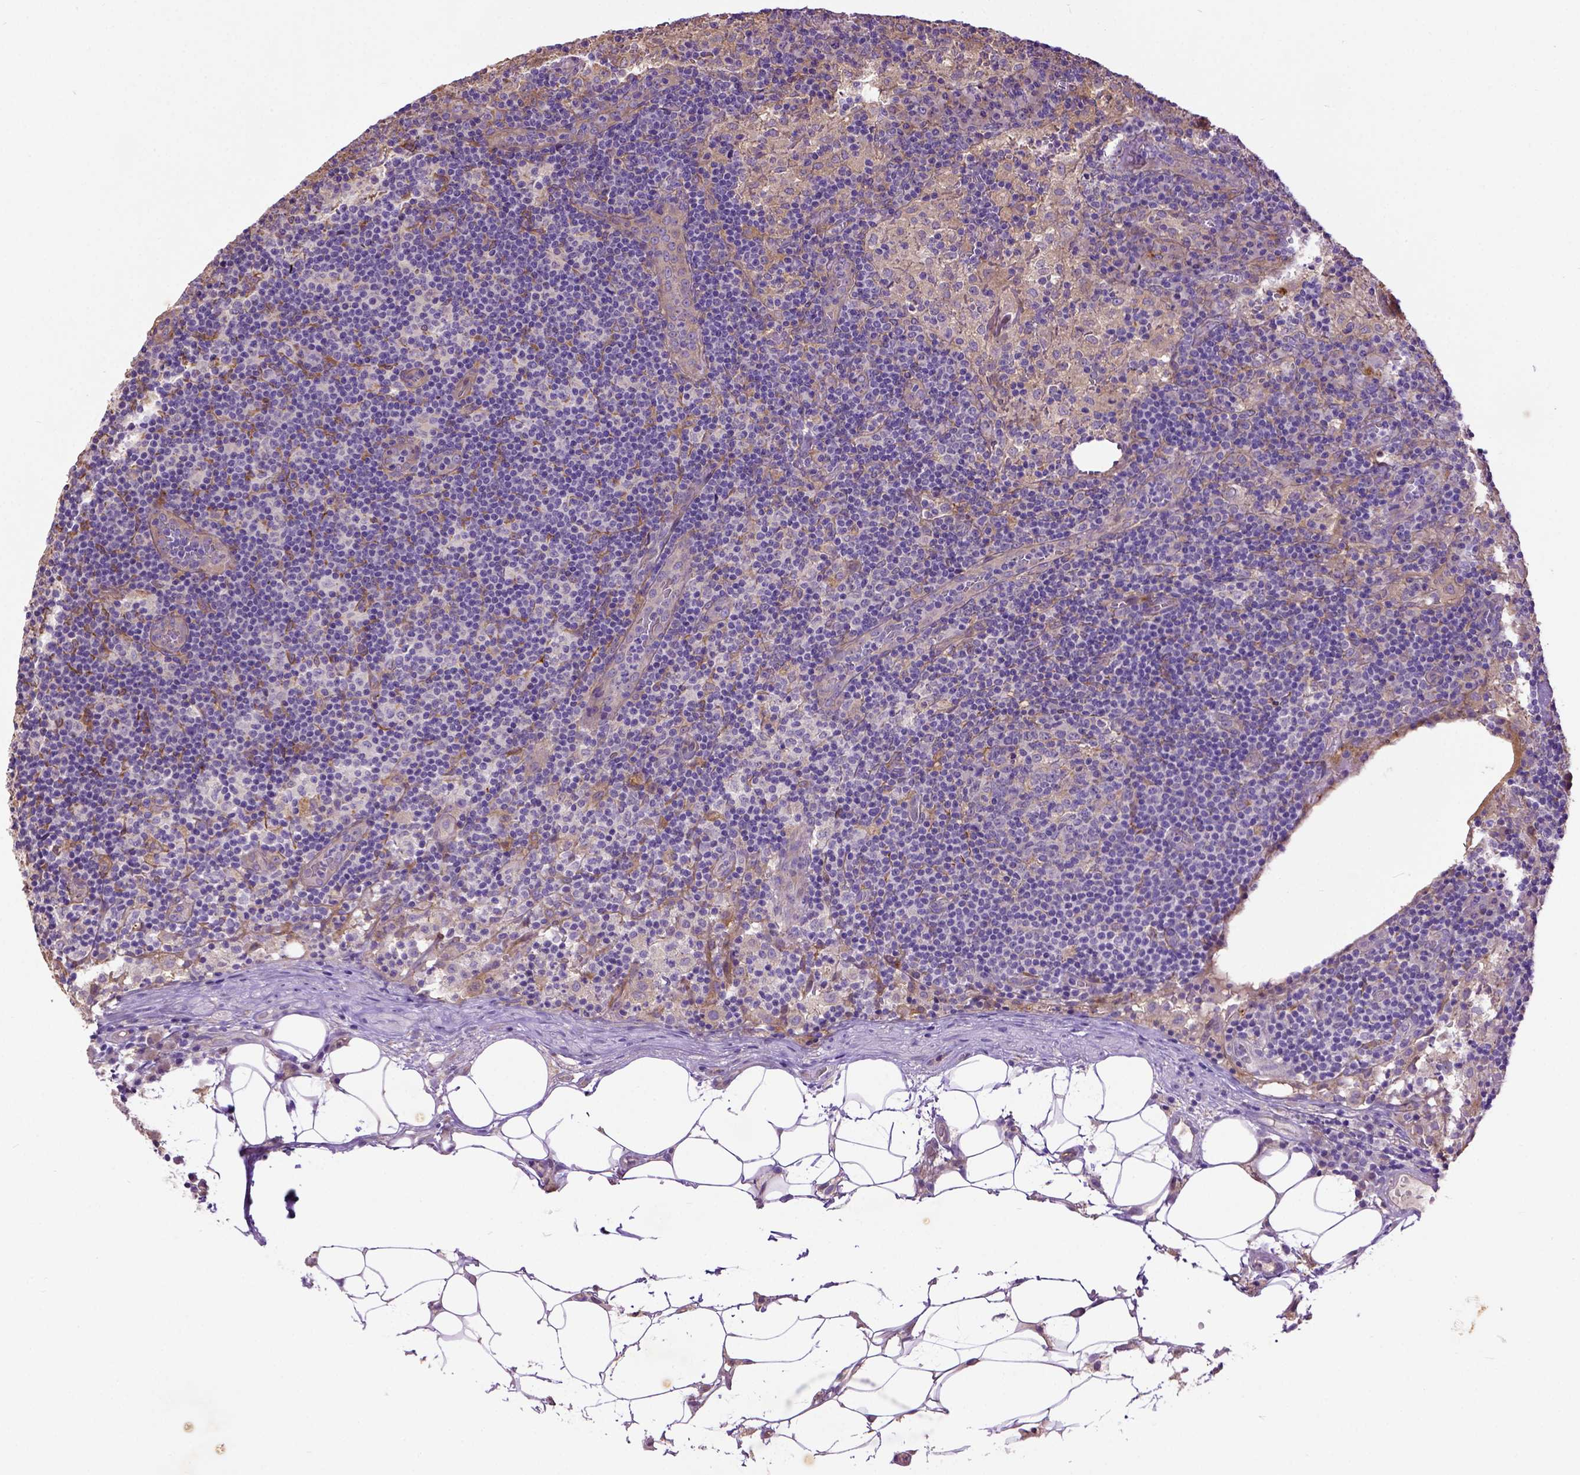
{"staining": {"intensity": "negative", "quantity": "none", "location": "none"}, "tissue": "lymph node", "cell_type": "Germinal center cells", "image_type": "normal", "snomed": [{"axis": "morphology", "description": "Normal tissue, NOS"}, {"axis": "topography", "description": "Lymph node"}], "caption": "This is an IHC photomicrograph of benign human lymph node. There is no positivity in germinal center cells.", "gene": "DEPDC1B", "patient": {"sex": "male", "age": 62}}